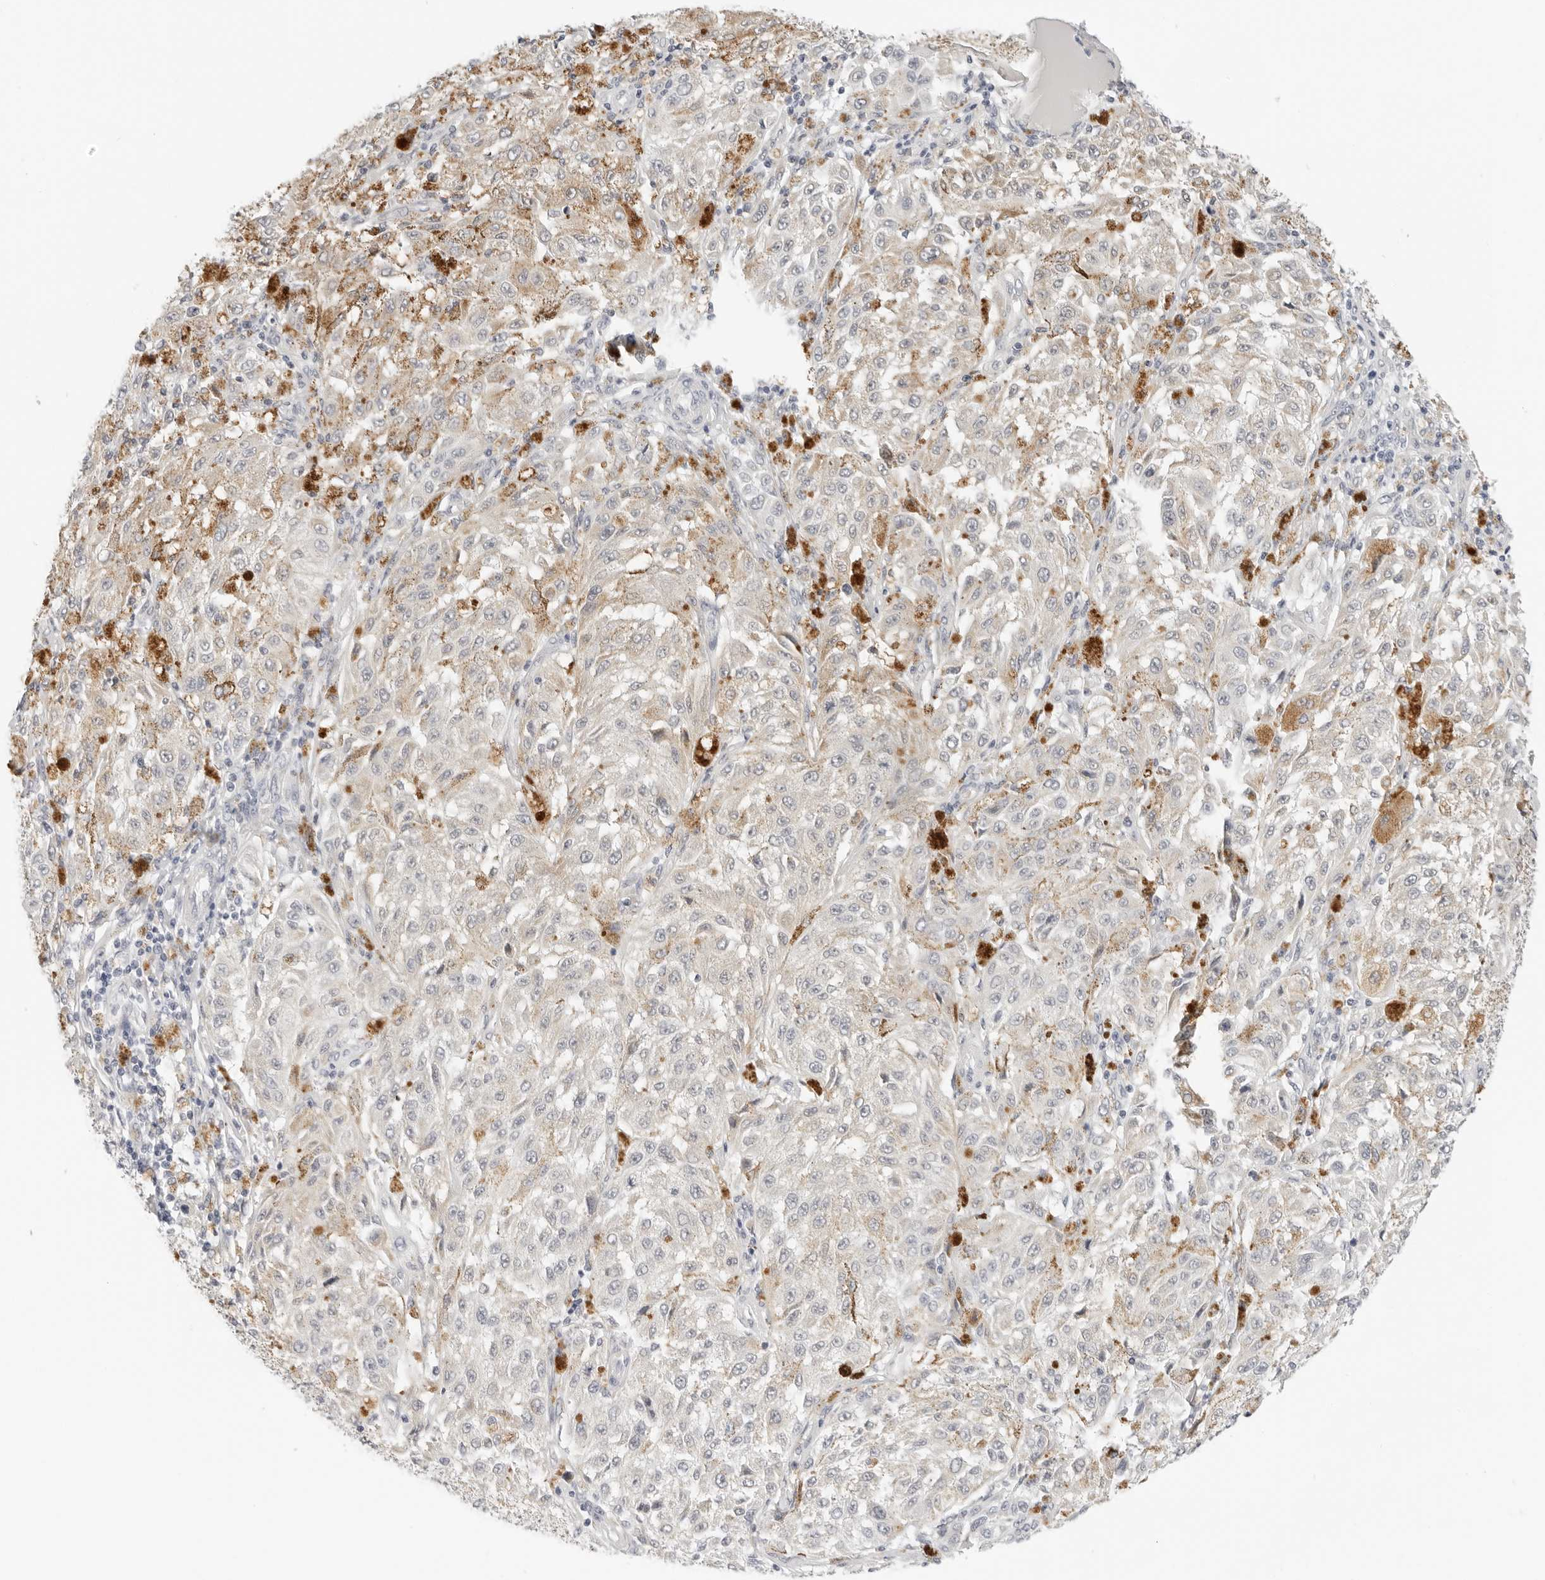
{"staining": {"intensity": "weak", "quantity": "25%-75%", "location": "cytoplasmic/membranous"}, "tissue": "melanoma", "cell_type": "Tumor cells", "image_type": "cancer", "snomed": [{"axis": "morphology", "description": "Malignant melanoma, NOS"}, {"axis": "topography", "description": "Skin"}], "caption": "This is an image of immunohistochemistry (IHC) staining of melanoma, which shows weak positivity in the cytoplasmic/membranous of tumor cells.", "gene": "RC3H1", "patient": {"sex": "female", "age": 64}}